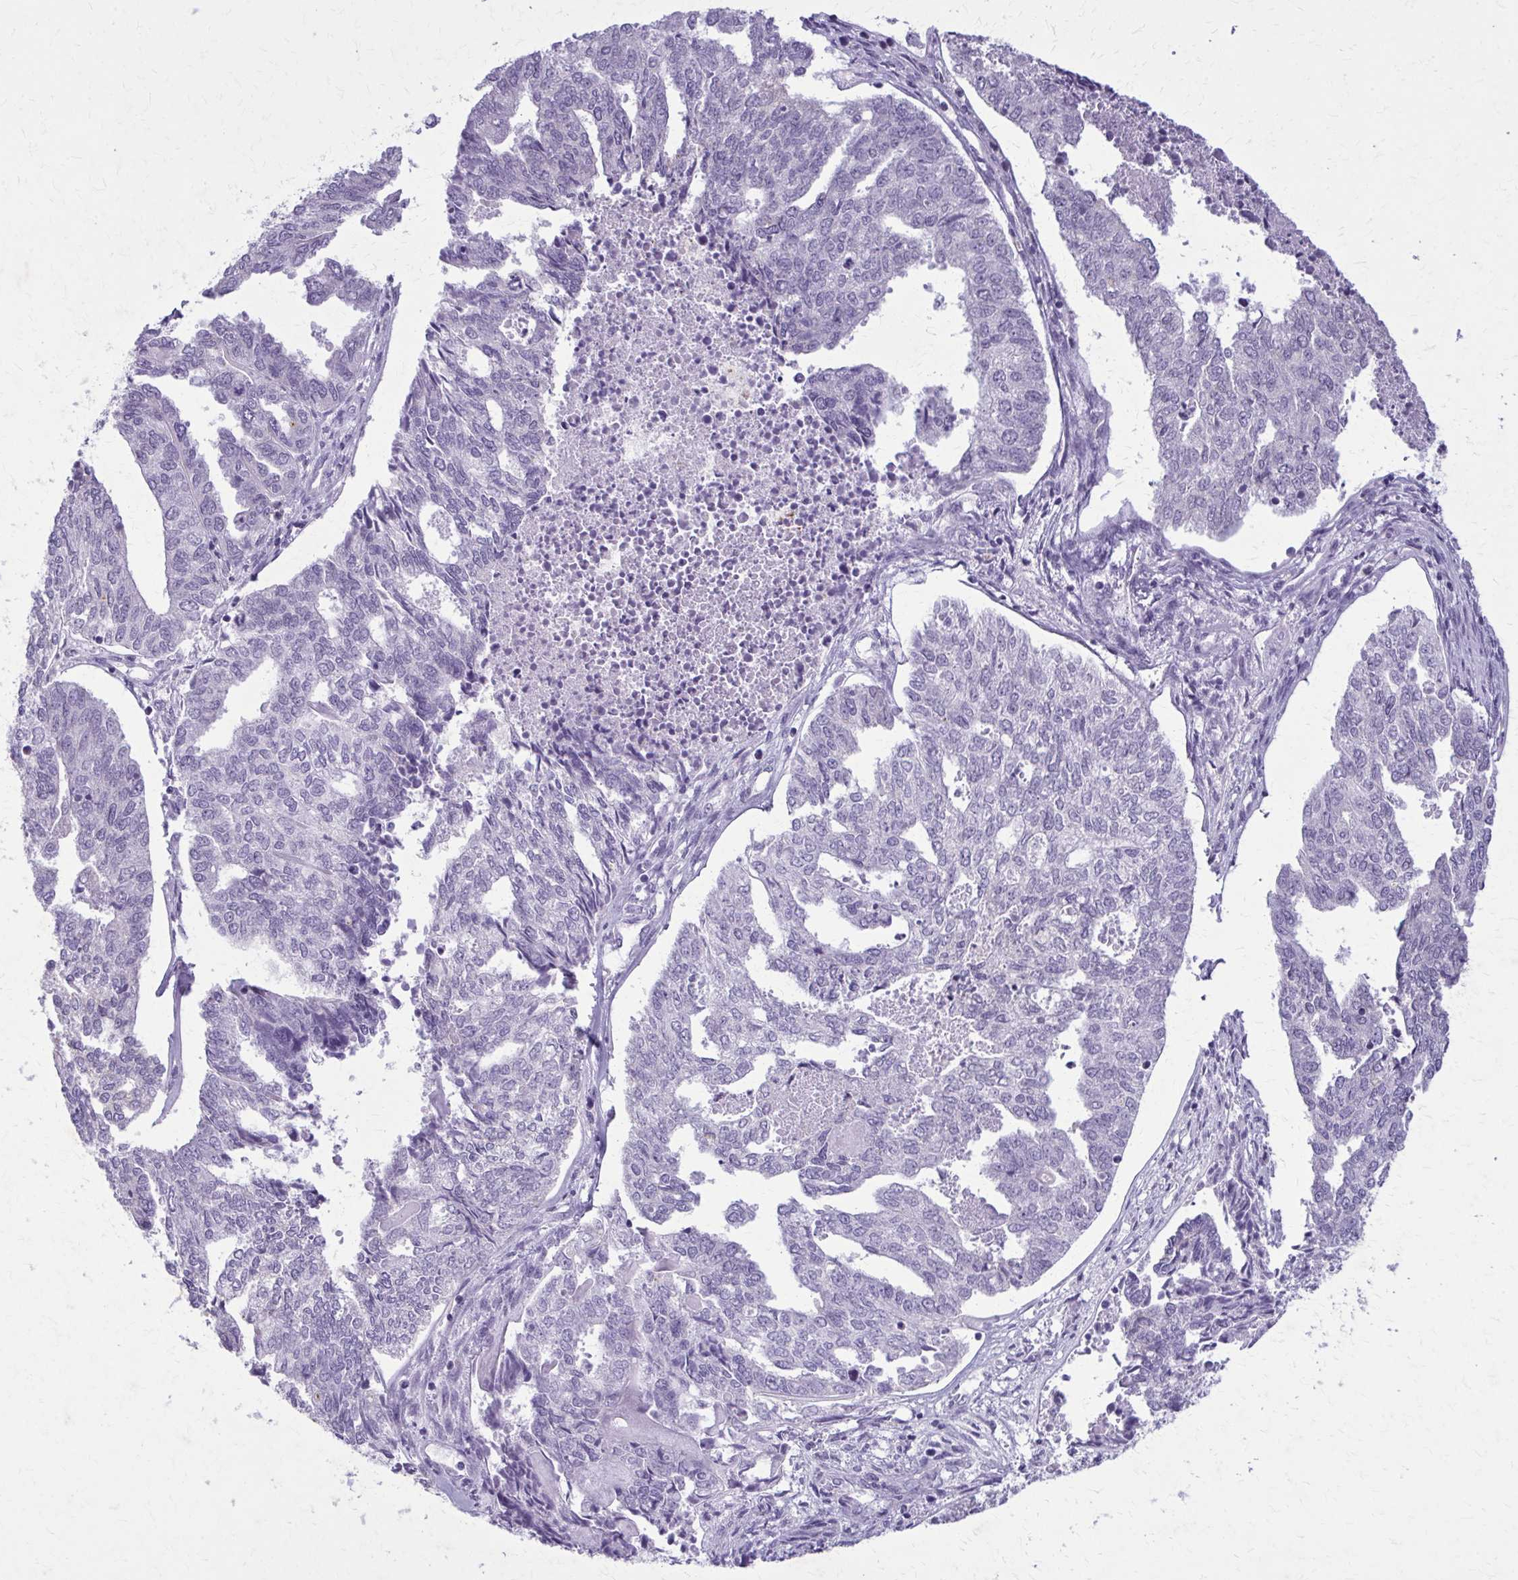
{"staining": {"intensity": "negative", "quantity": "none", "location": "none"}, "tissue": "endometrial cancer", "cell_type": "Tumor cells", "image_type": "cancer", "snomed": [{"axis": "morphology", "description": "Adenocarcinoma, NOS"}, {"axis": "topography", "description": "Endometrium"}], "caption": "An IHC image of endometrial cancer is shown. There is no staining in tumor cells of endometrial cancer.", "gene": "CARD9", "patient": {"sex": "female", "age": 73}}